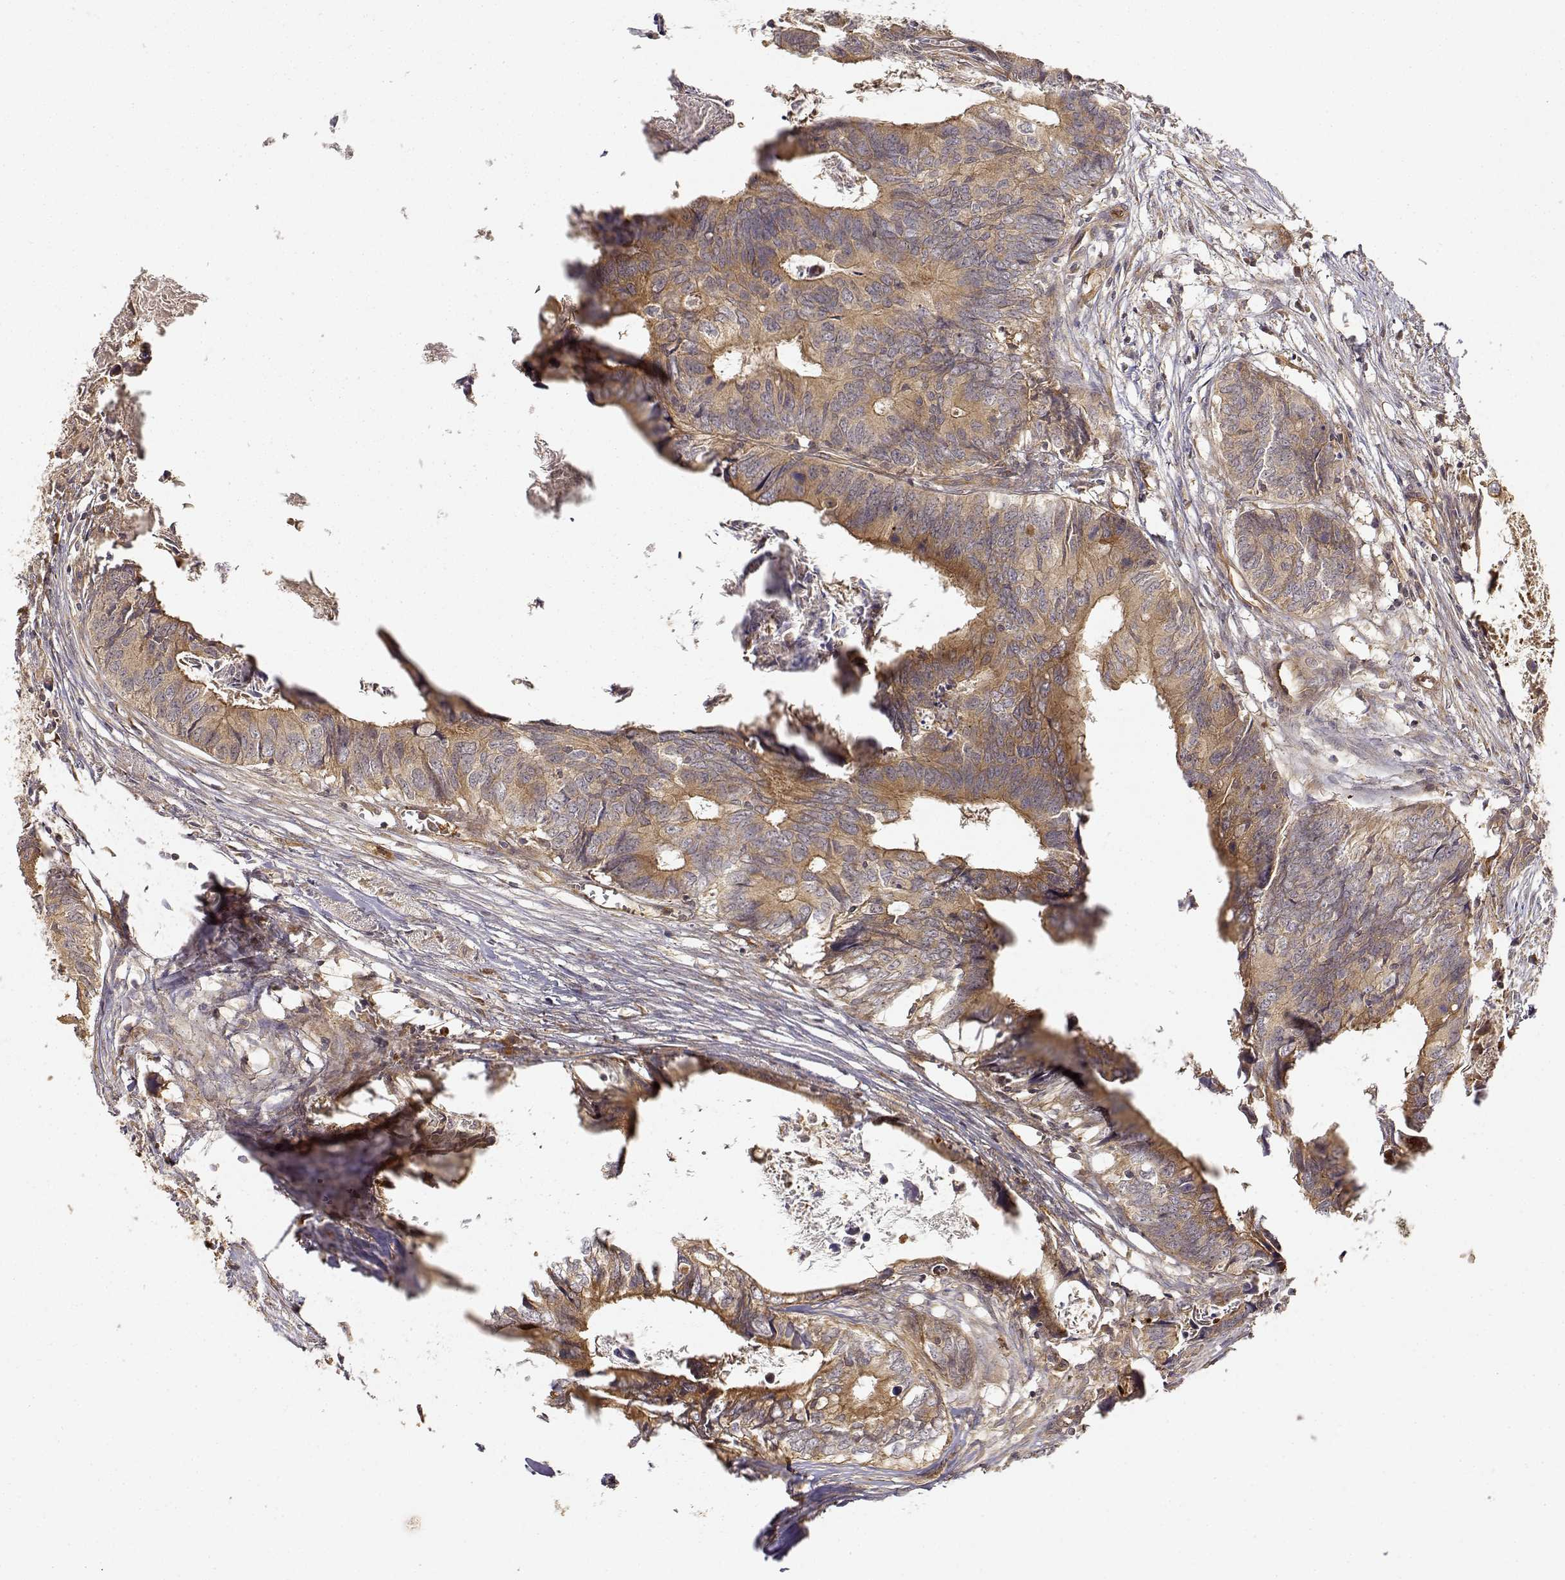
{"staining": {"intensity": "moderate", "quantity": ">75%", "location": "cytoplasmic/membranous"}, "tissue": "colorectal cancer", "cell_type": "Tumor cells", "image_type": "cancer", "snomed": [{"axis": "morphology", "description": "Adenocarcinoma, NOS"}, {"axis": "topography", "description": "Colon"}], "caption": "Approximately >75% of tumor cells in human adenocarcinoma (colorectal) demonstrate moderate cytoplasmic/membranous protein expression as visualized by brown immunohistochemical staining.", "gene": "CDK5RAP2", "patient": {"sex": "female", "age": 82}}